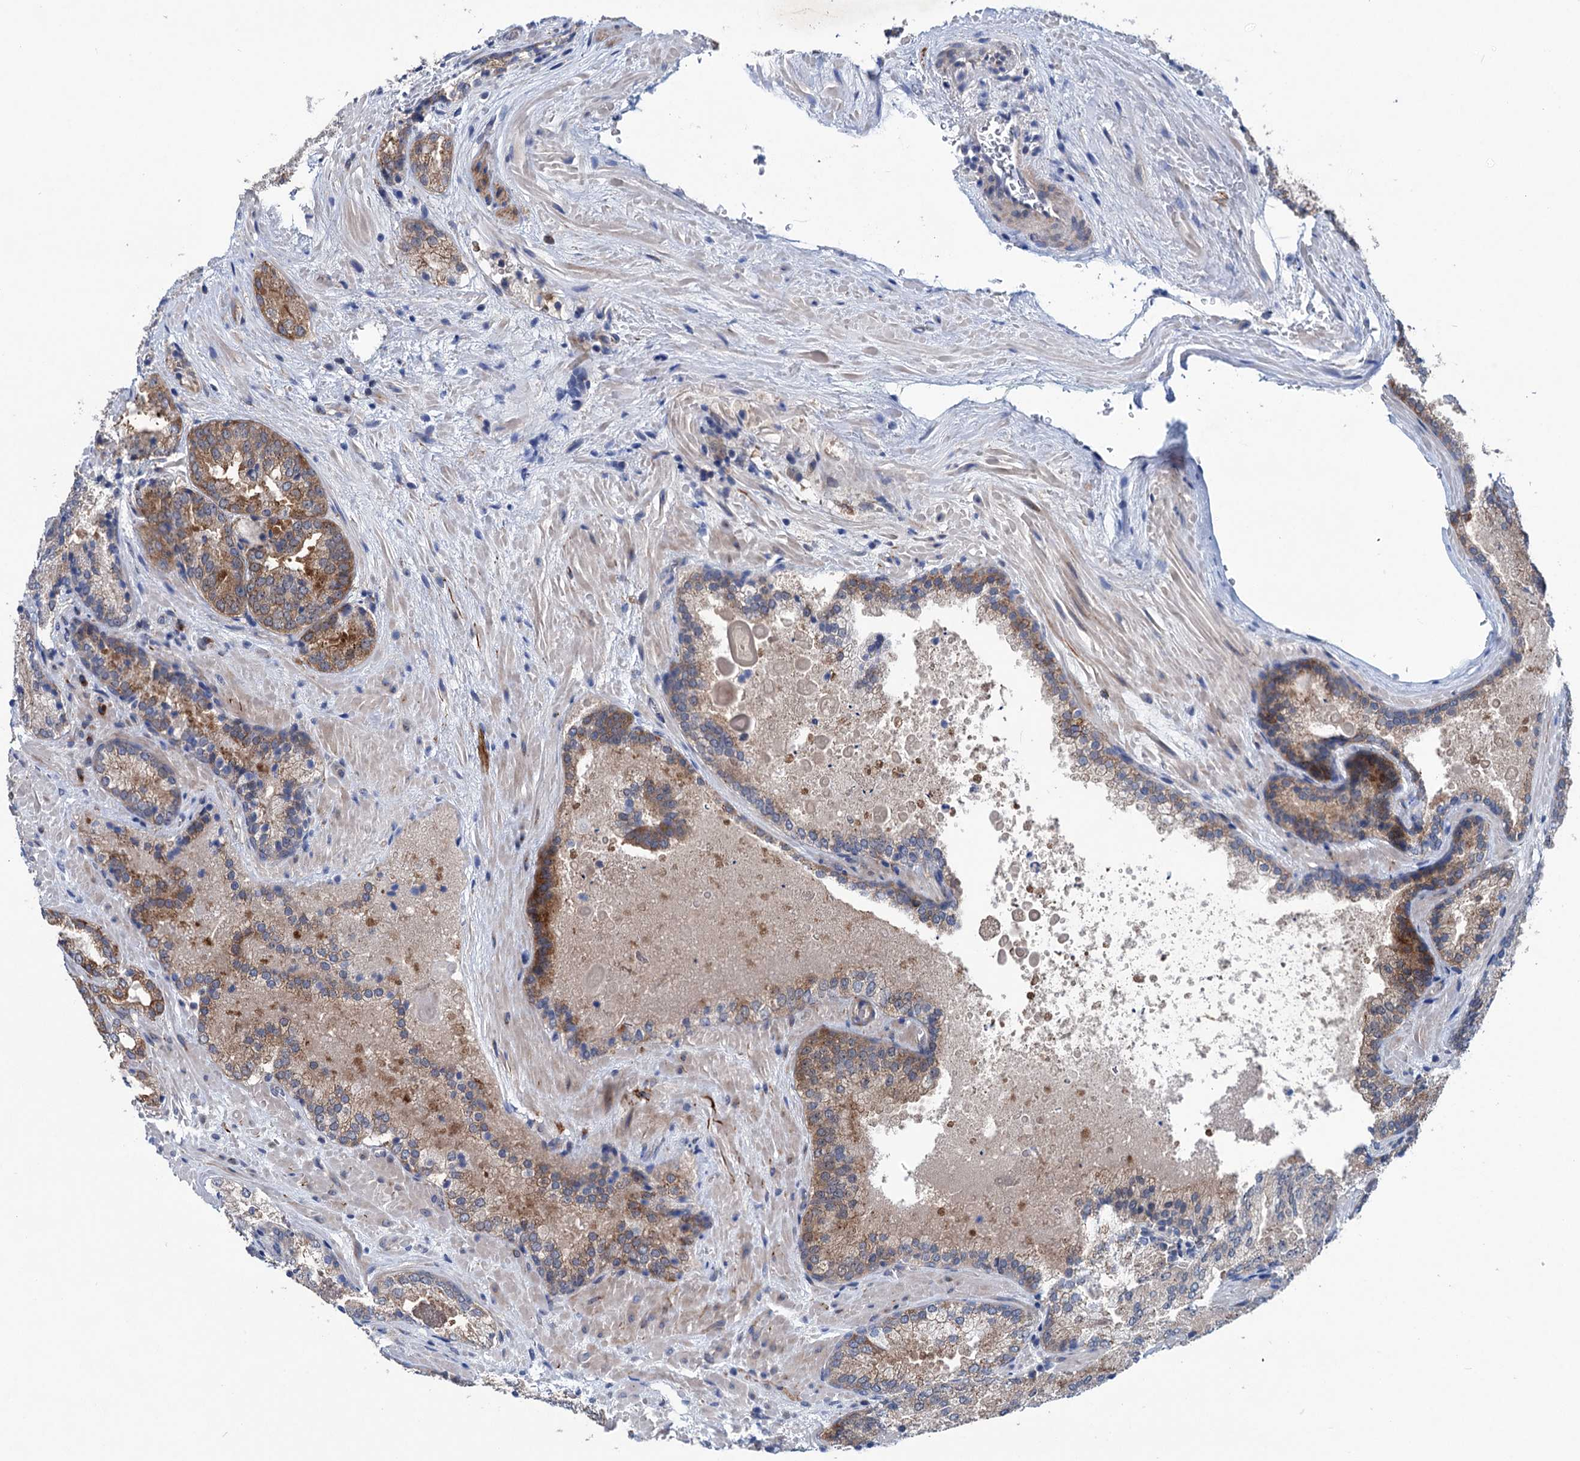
{"staining": {"intensity": "moderate", "quantity": ">75%", "location": "cytoplasmic/membranous"}, "tissue": "prostate cancer", "cell_type": "Tumor cells", "image_type": "cancer", "snomed": [{"axis": "morphology", "description": "Adenocarcinoma, Low grade"}, {"axis": "topography", "description": "Prostate"}], "caption": "High-magnification brightfield microscopy of prostate adenocarcinoma (low-grade) stained with DAB (3,3'-diaminobenzidine) (brown) and counterstained with hematoxylin (blue). tumor cells exhibit moderate cytoplasmic/membranous positivity is identified in approximately>75% of cells. (DAB IHC, brown staining for protein, blue staining for nuclei).", "gene": "EYA4", "patient": {"sex": "male", "age": 74}}